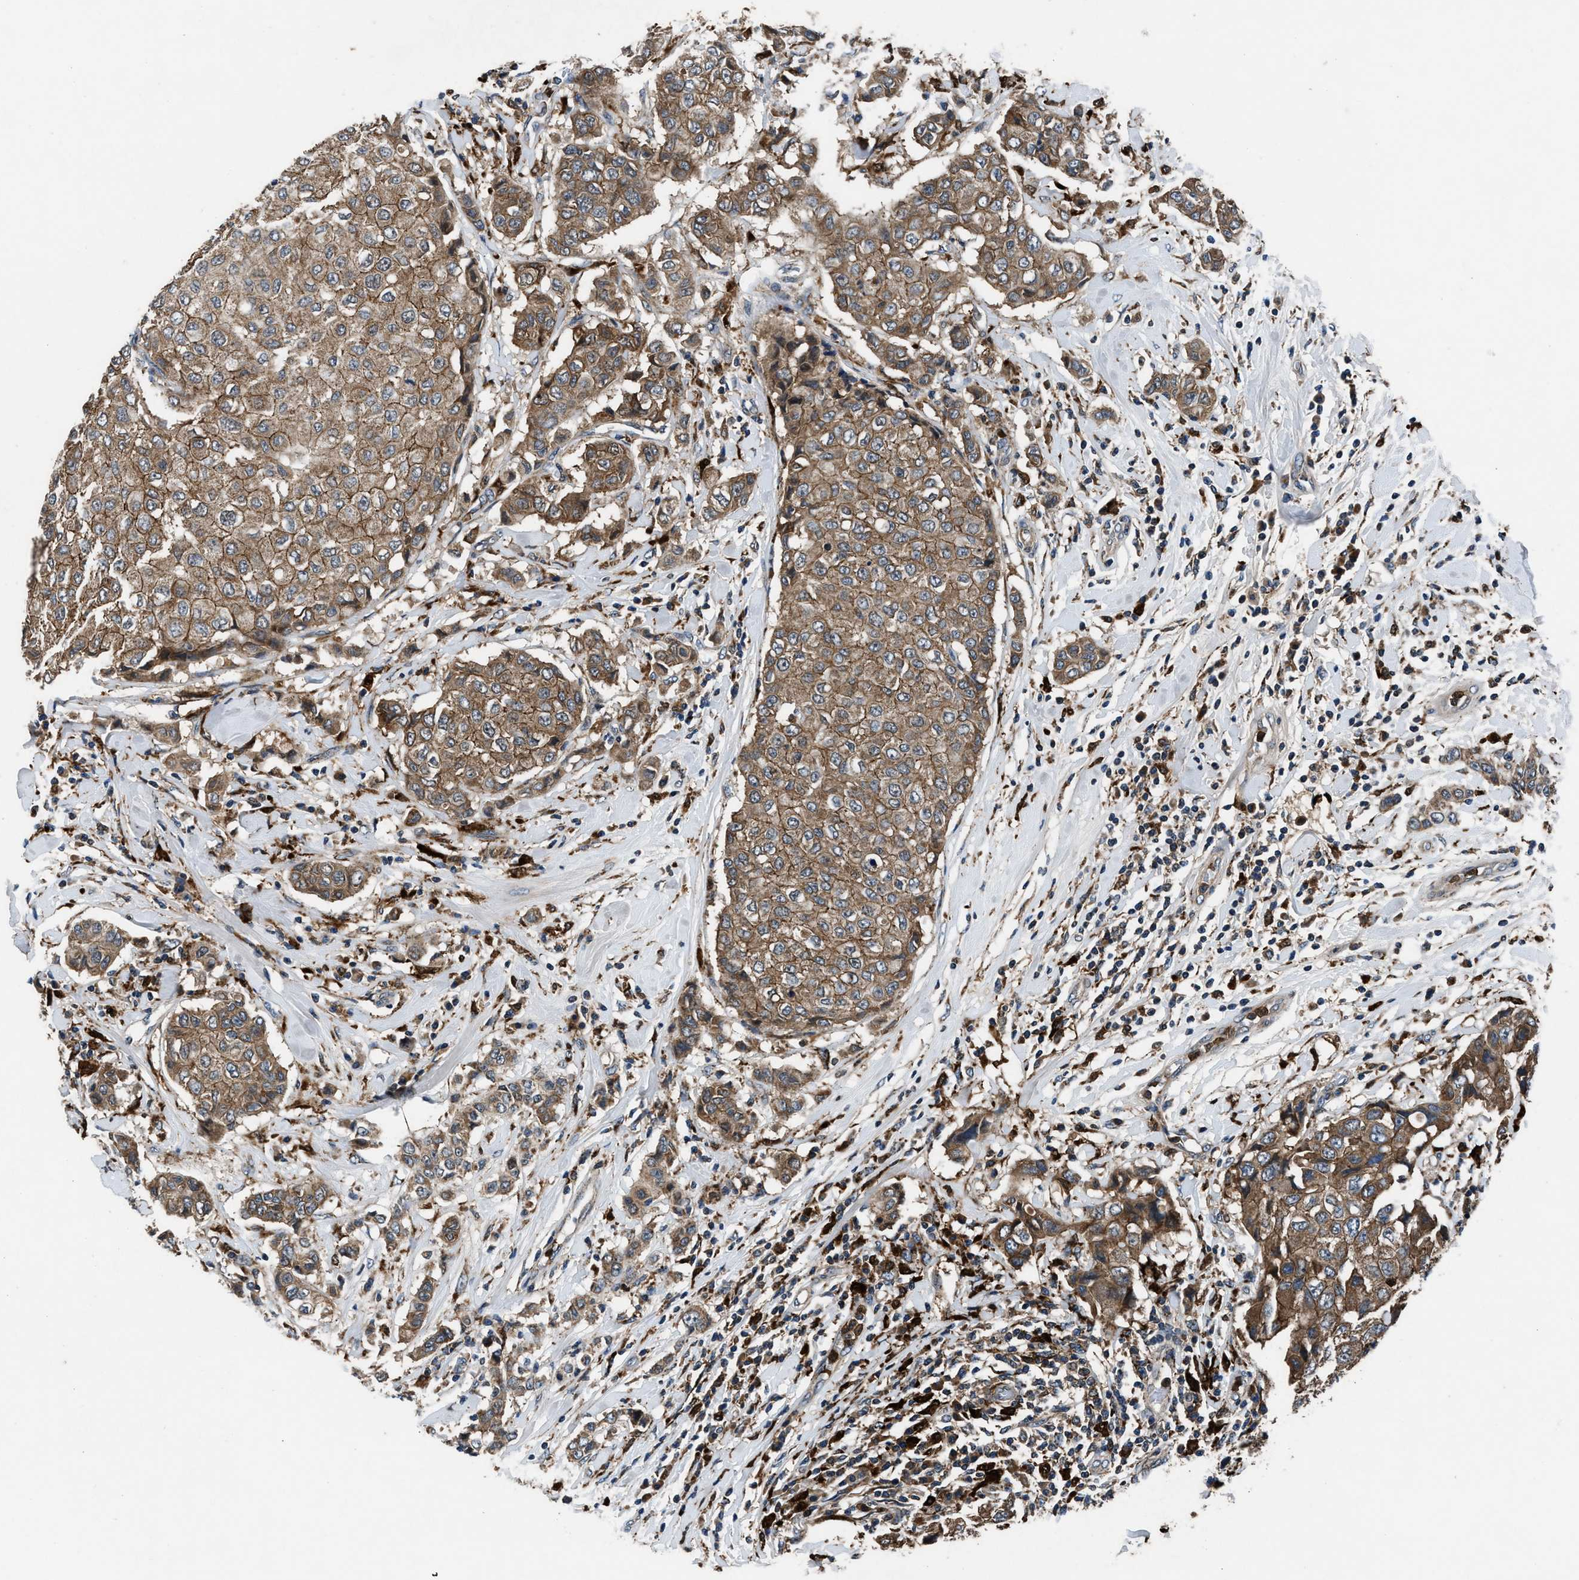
{"staining": {"intensity": "moderate", "quantity": ">75%", "location": "cytoplasmic/membranous"}, "tissue": "breast cancer", "cell_type": "Tumor cells", "image_type": "cancer", "snomed": [{"axis": "morphology", "description": "Duct carcinoma"}, {"axis": "topography", "description": "Breast"}], "caption": "Breast invasive ductal carcinoma stained with a protein marker displays moderate staining in tumor cells.", "gene": "FAM221A", "patient": {"sex": "female", "age": 27}}